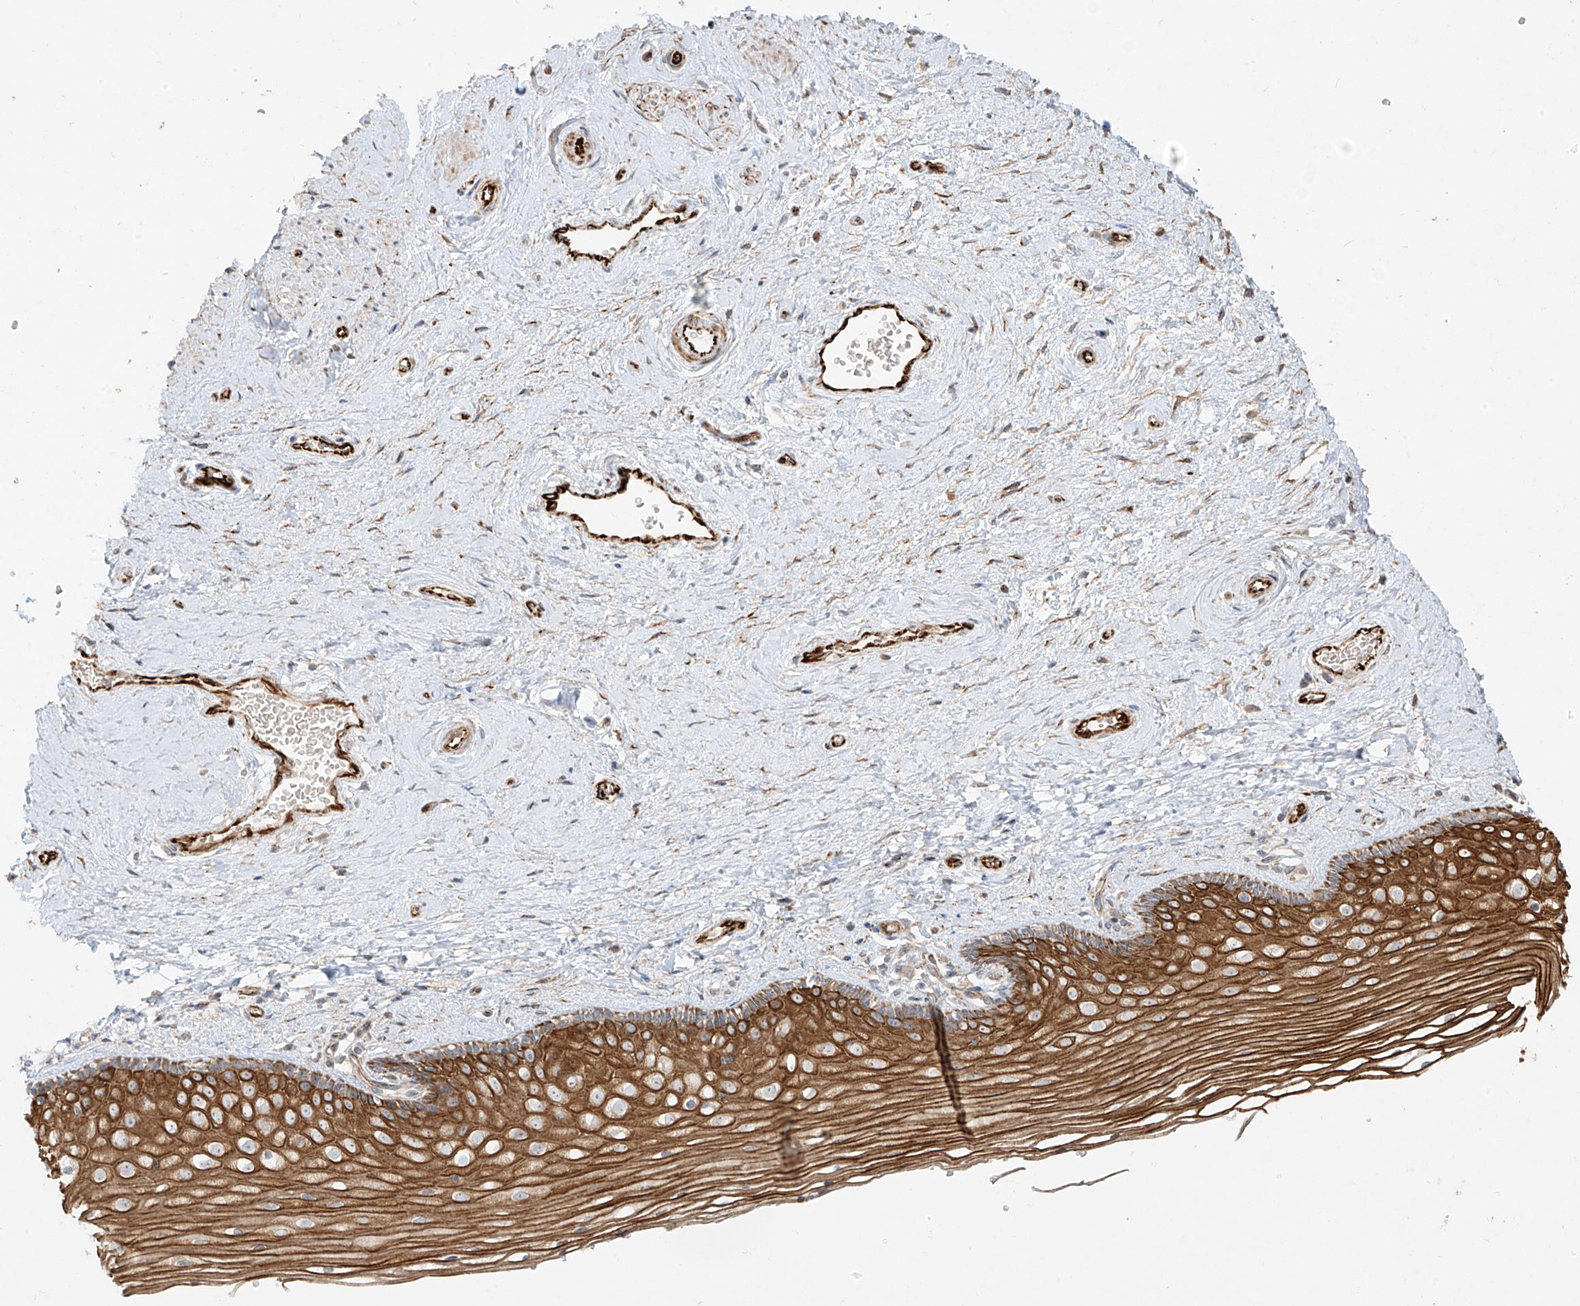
{"staining": {"intensity": "strong", "quantity": ">75%", "location": "cytoplasmic/membranous"}, "tissue": "vagina", "cell_type": "Squamous epithelial cells", "image_type": "normal", "snomed": [{"axis": "morphology", "description": "Normal tissue, NOS"}, {"axis": "topography", "description": "Vagina"}], "caption": "Vagina stained with IHC exhibits strong cytoplasmic/membranous staining in about >75% of squamous epithelial cells. Using DAB (3,3'-diaminobenzidine) (brown) and hematoxylin (blue) stains, captured at high magnification using brightfield microscopy.", "gene": "DCDC2", "patient": {"sex": "female", "age": 46}}